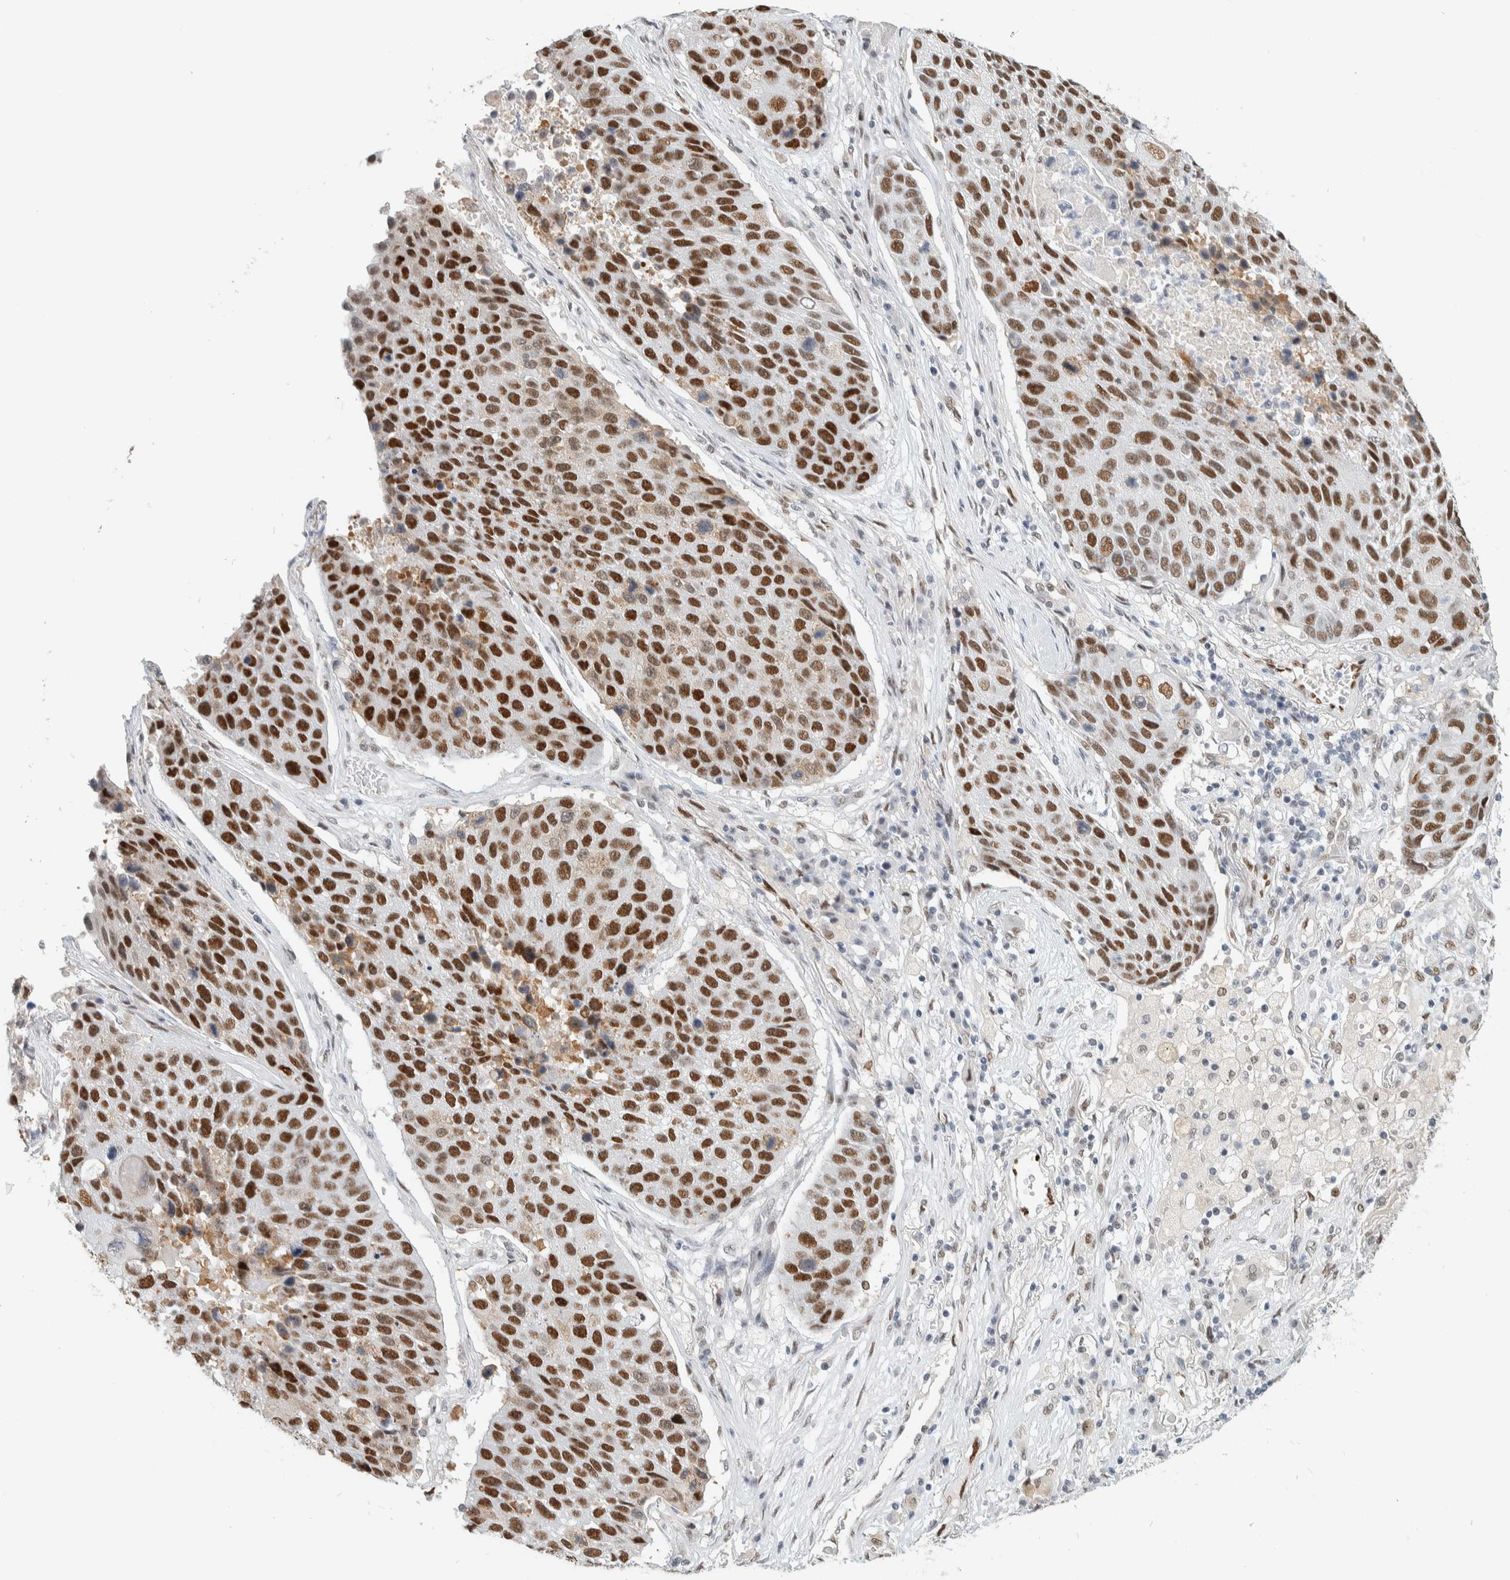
{"staining": {"intensity": "strong", "quantity": ">75%", "location": "nuclear"}, "tissue": "lung cancer", "cell_type": "Tumor cells", "image_type": "cancer", "snomed": [{"axis": "morphology", "description": "Squamous cell carcinoma, NOS"}, {"axis": "topography", "description": "Lung"}], "caption": "Human lung squamous cell carcinoma stained with a brown dye reveals strong nuclear positive expression in approximately >75% of tumor cells.", "gene": "PUS7", "patient": {"sex": "male", "age": 61}}